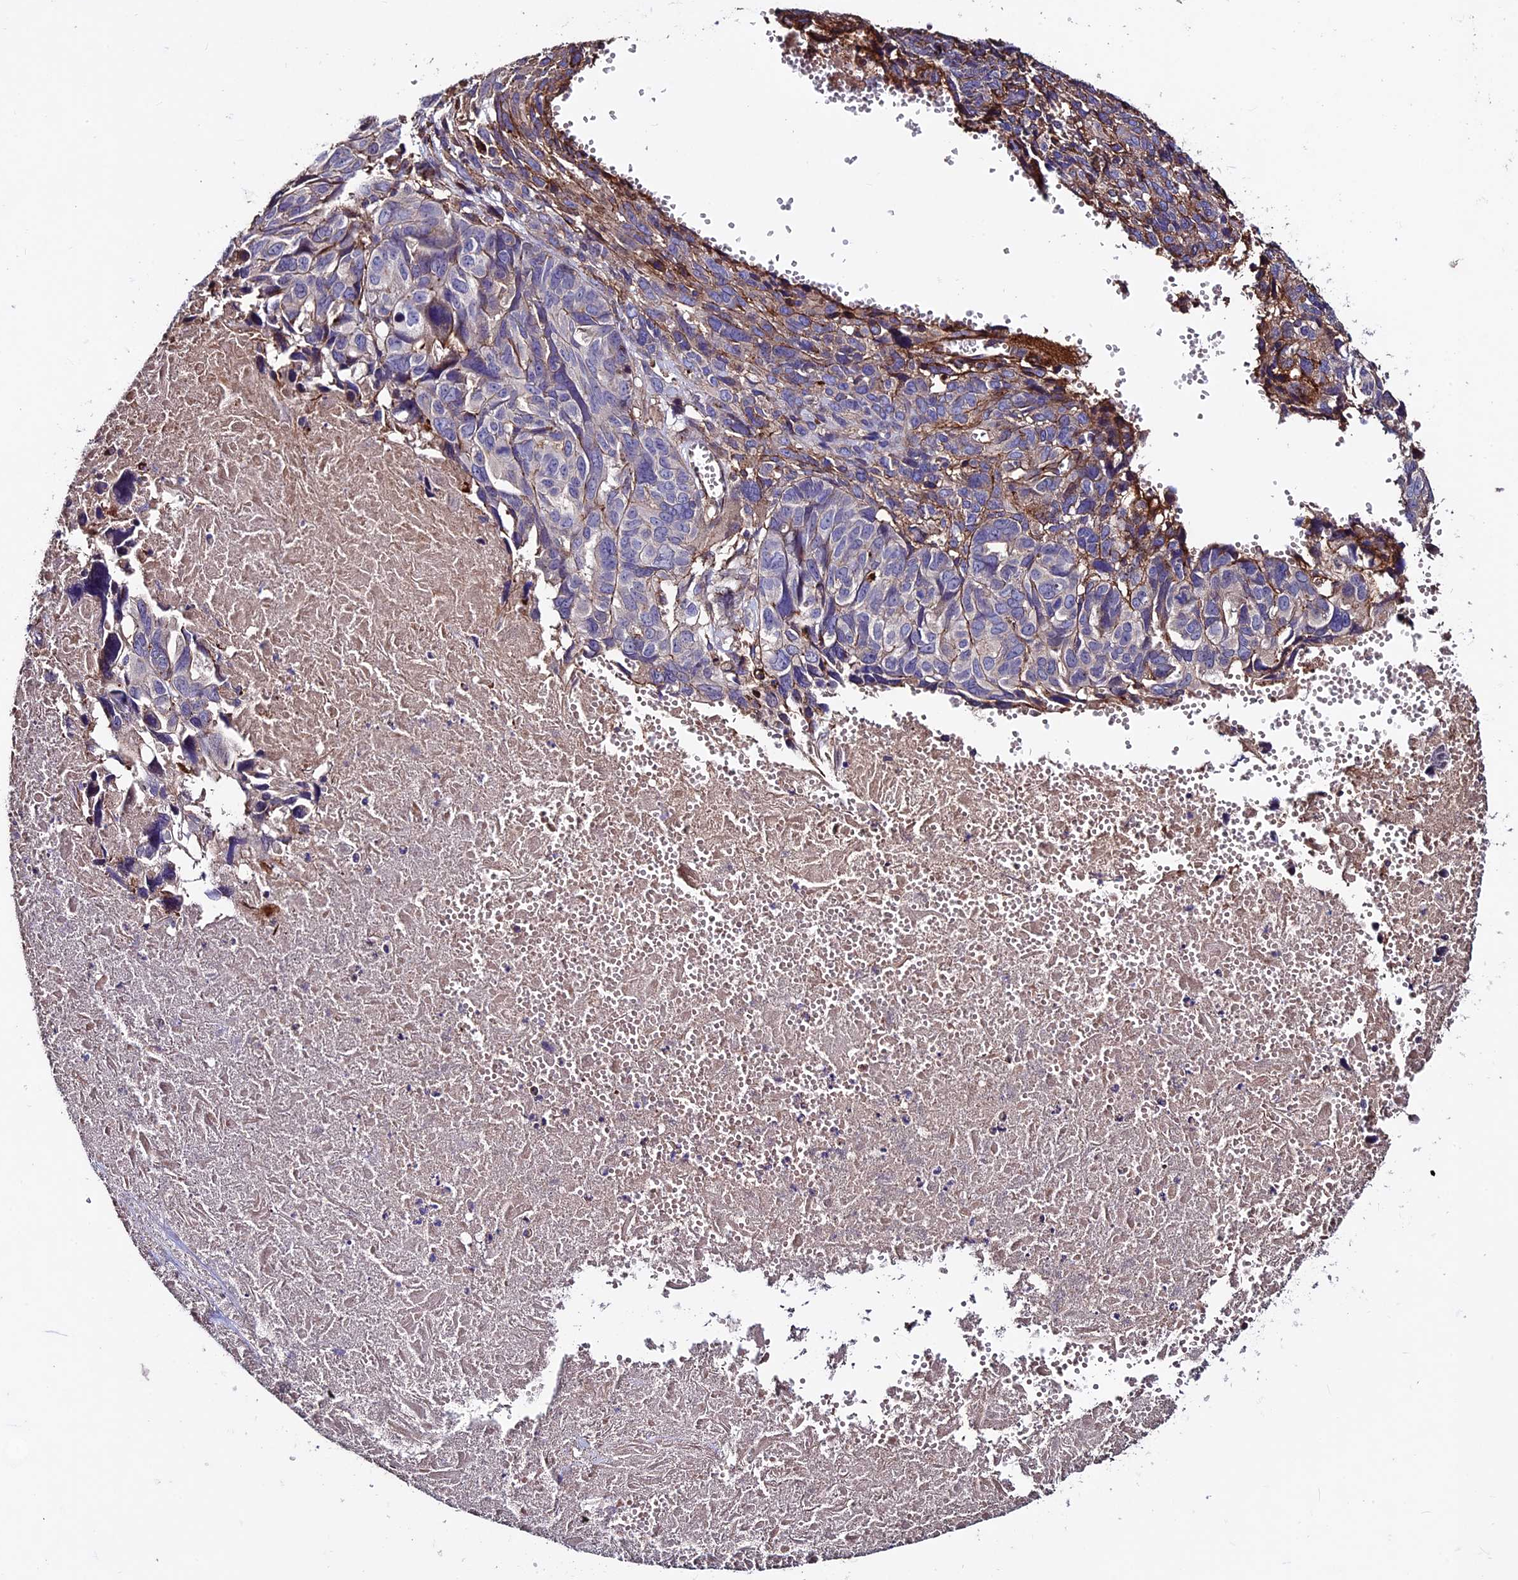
{"staining": {"intensity": "negative", "quantity": "none", "location": "none"}, "tissue": "ovarian cancer", "cell_type": "Tumor cells", "image_type": "cancer", "snomed": [{"axis": "morphology", "description": "Cystadenocarcinoma, serous, NOS"}, {"axis": "topography", "description": "Ovary"}], "caption": "The image reveals no significant positivity in tumor cells of serous cystadenocarcinoma (ovarian). Brightfield microscopy of immunohistochemistry stained with DAB (3,3'-diaminobenzidine) (brown) and hematoxylin (blue), captured at high magnification.", "gene": "EVA1B", "patient": {"sex": "female", "age": 79}}